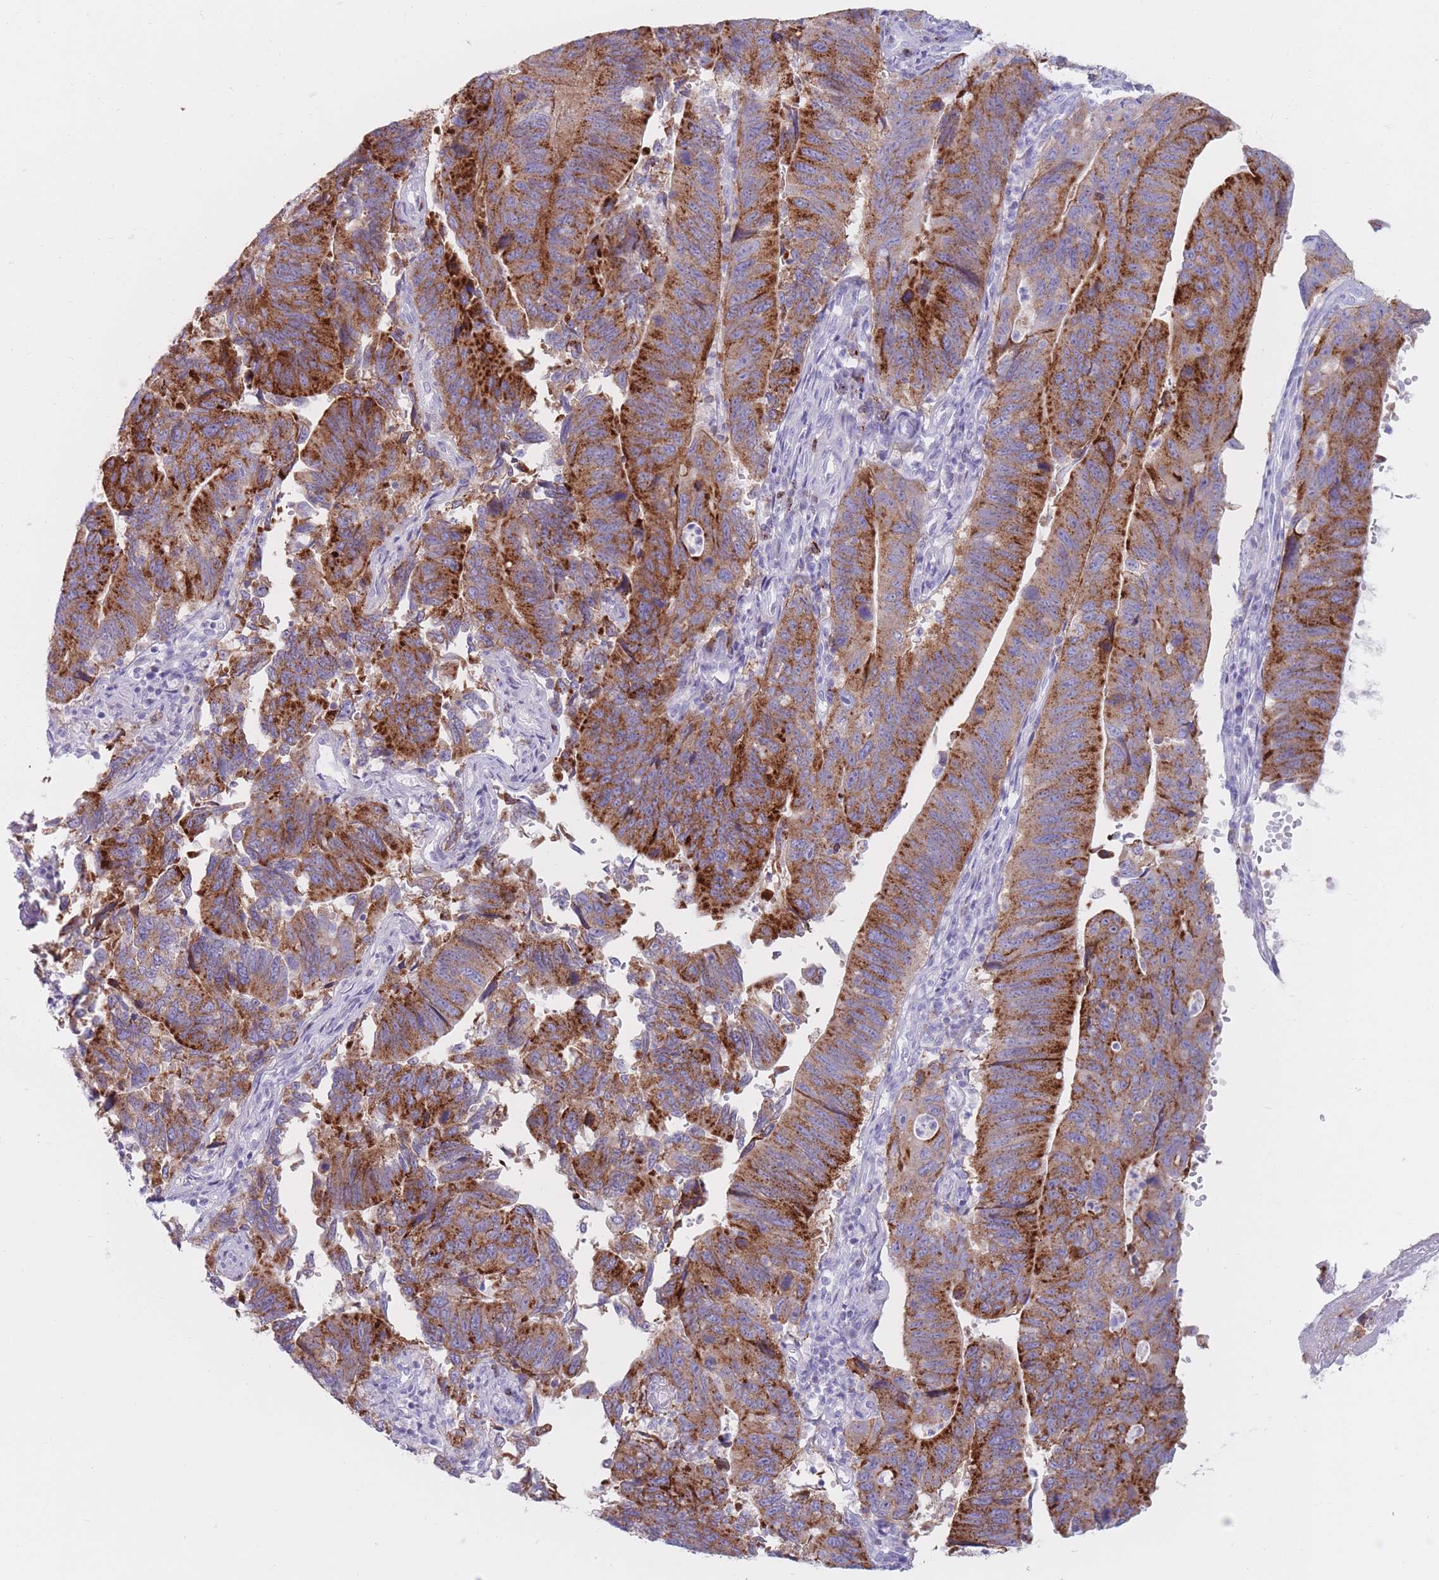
{"staining": {"intensity": "strong", "quantity": ">75%", "location": "cytoplasmic/membranous"}, "tissue": "stomach cancer", "cell_type": "Tumor cells", "image_type": "cancer", "snomed": [{"axis": "morphology", "description": "Adenocarcinoma, NOS"}, {"axis": "topography", "description": "Stomach"}], "caption": "Protein expression by immunohistochemistry (IHC) exhibits strong cytoplasmic/membranous expression in about >75% of tumor cells in adenocarcinoma (stomach).", "gene": "ST3GAL5", "patient": {"sex": "male", "age": 59}}